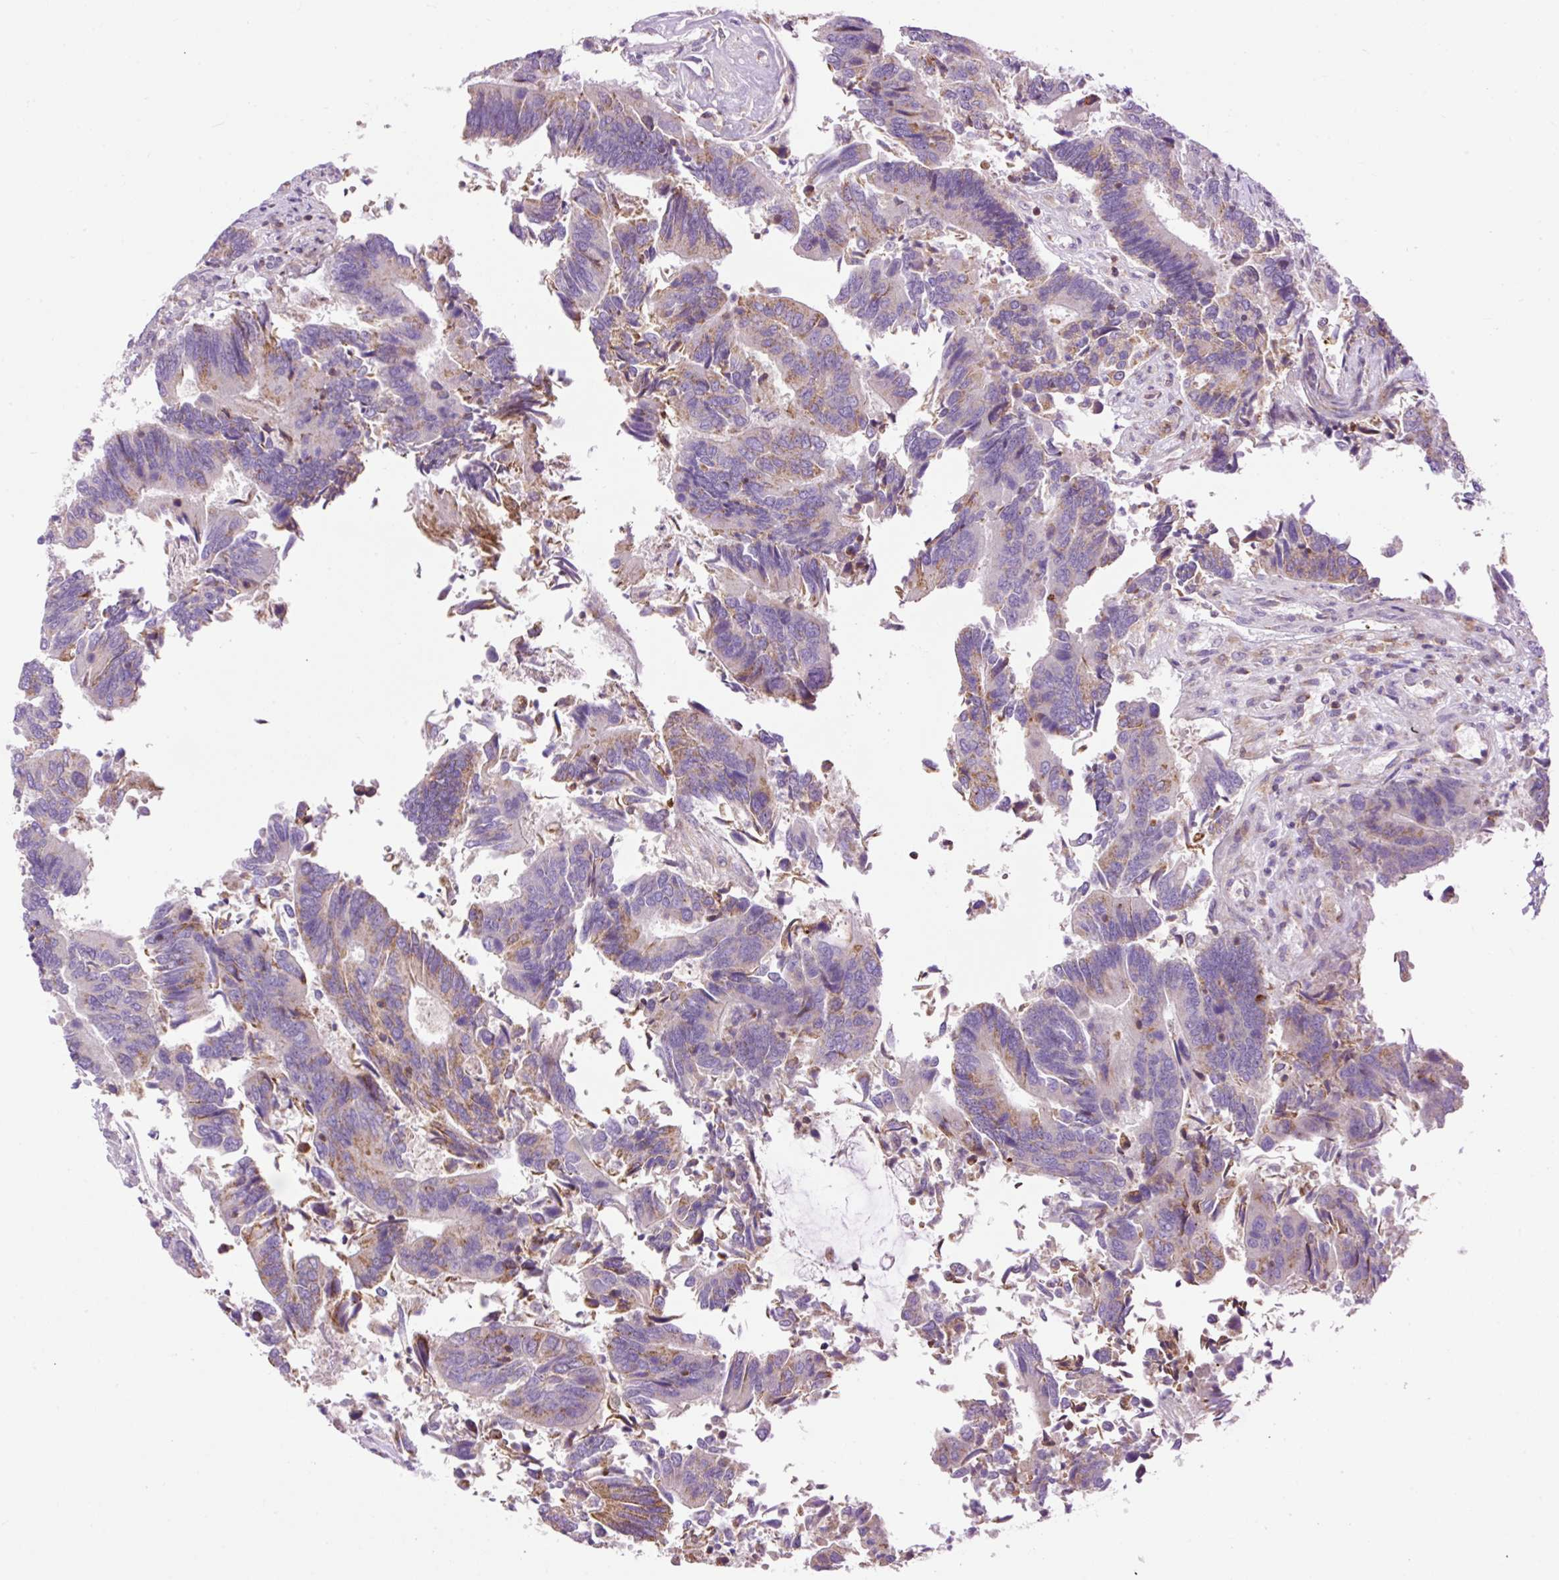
{"staining": {"intensity": "moderate", "quantity": "25%-75%", "location": "cytoplasmic/membranous"}, "tissue": "colorectal cancer", "cell_type": "Tumor cells", "image_type": "cancer", "snomed": [{"axis": "morphology", "description": "Adenocarcinoma, NOS"}, {"axis": "topography", "description": "Colon"}], "caption": "Moderate cytoplasmic/membranous protein expression is present in about 25%-75% of tumor cells in colorectal cancer (adenocarcinoma).", "gene": "CD83", "patient": {"sex": "female", "age": 67}}